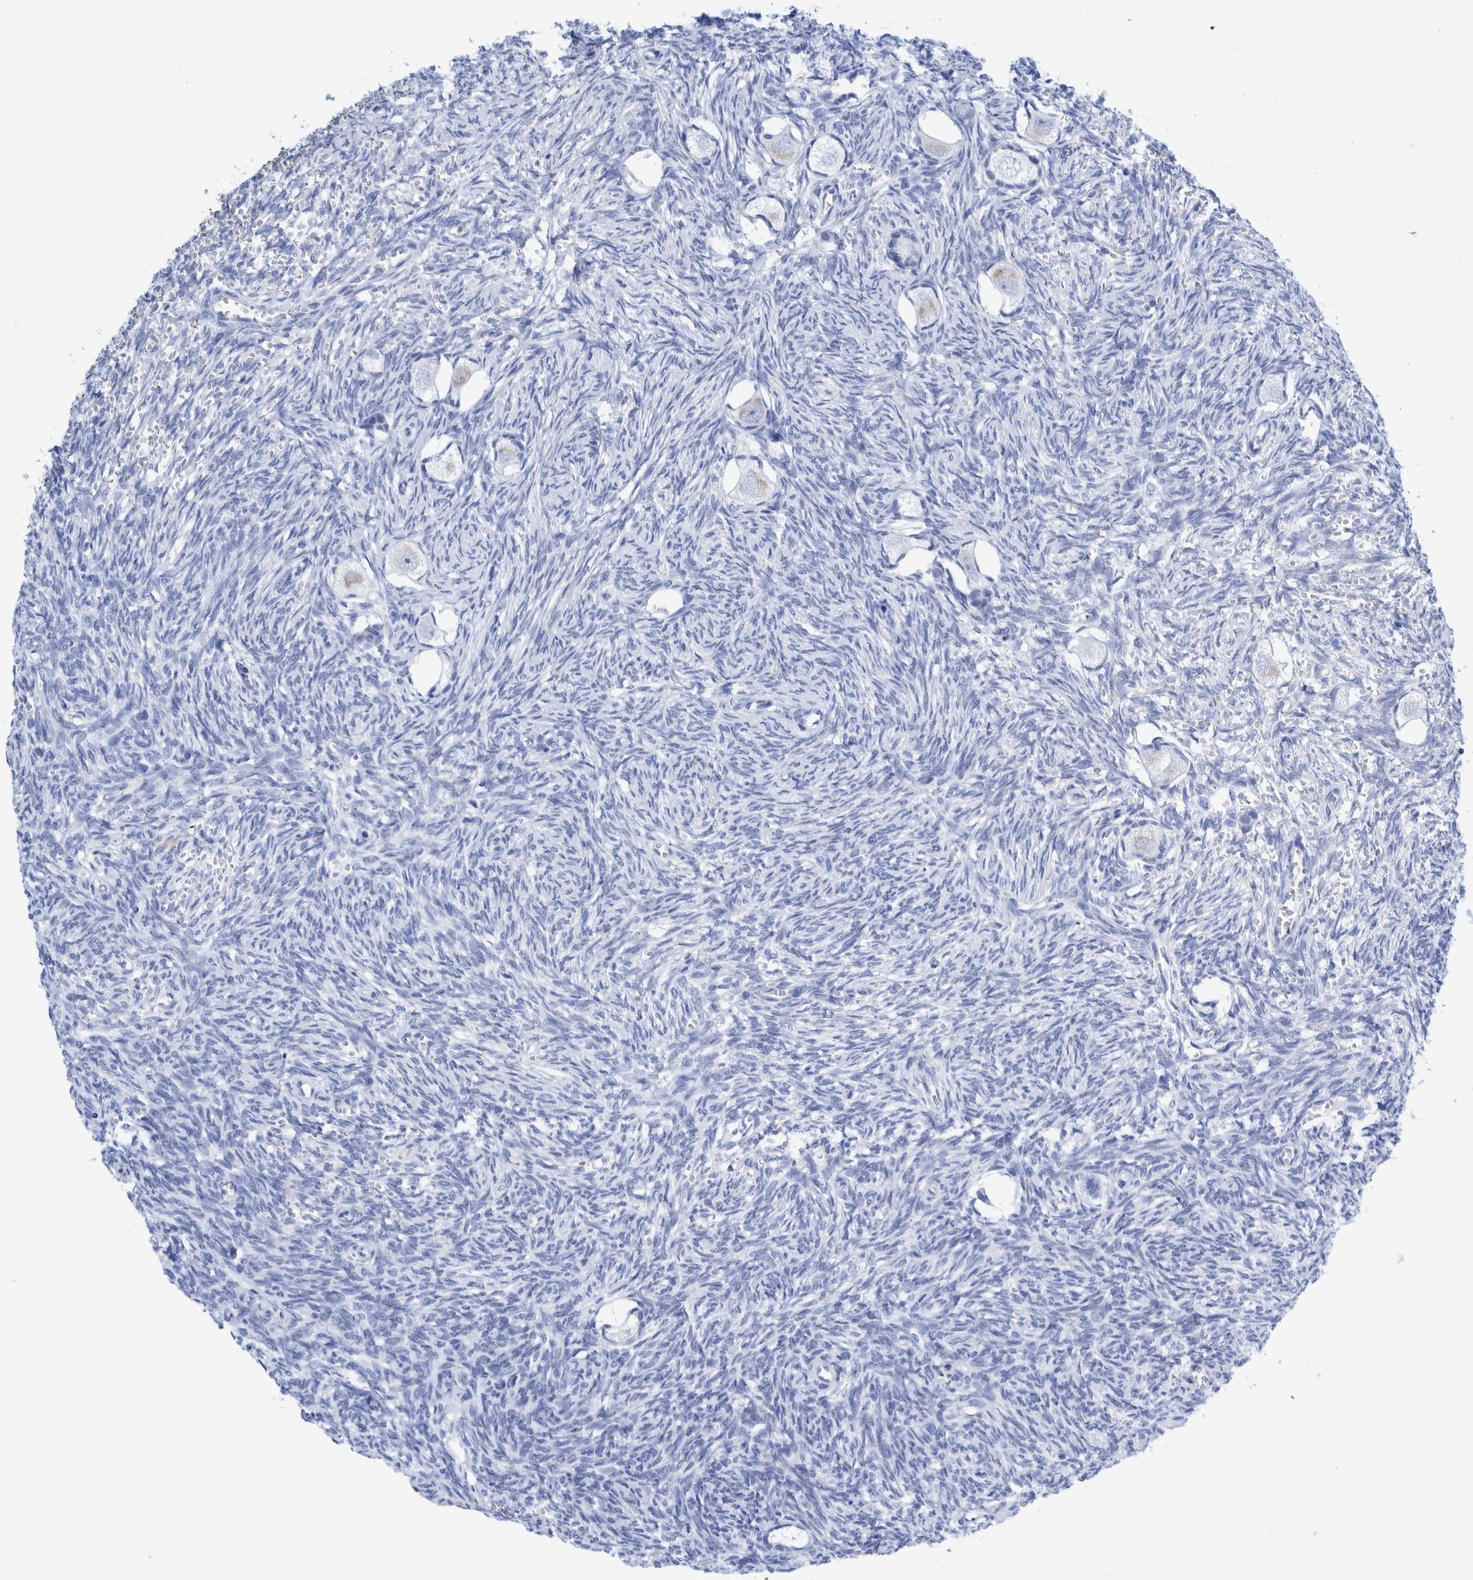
{"staining": {"intensity": "weak", "quantity": "<25%", "location": "cytoplasmic/membranous"}, "tissue": "ovary", "cell_type": "Follicle cells", "image_type": "normal", "snomed": [{"axis": "morphology", "description": "Normal tissue, NOS"}, {"axis": "topography", "description": "Ovary"}], "caption": "An immunohistochemistry (IHC) image of normal ovary is shown. There is no staining in follicle cells of ovary.", "gene": "KRT14", "patient": {"sex": "female", "age": 27}}